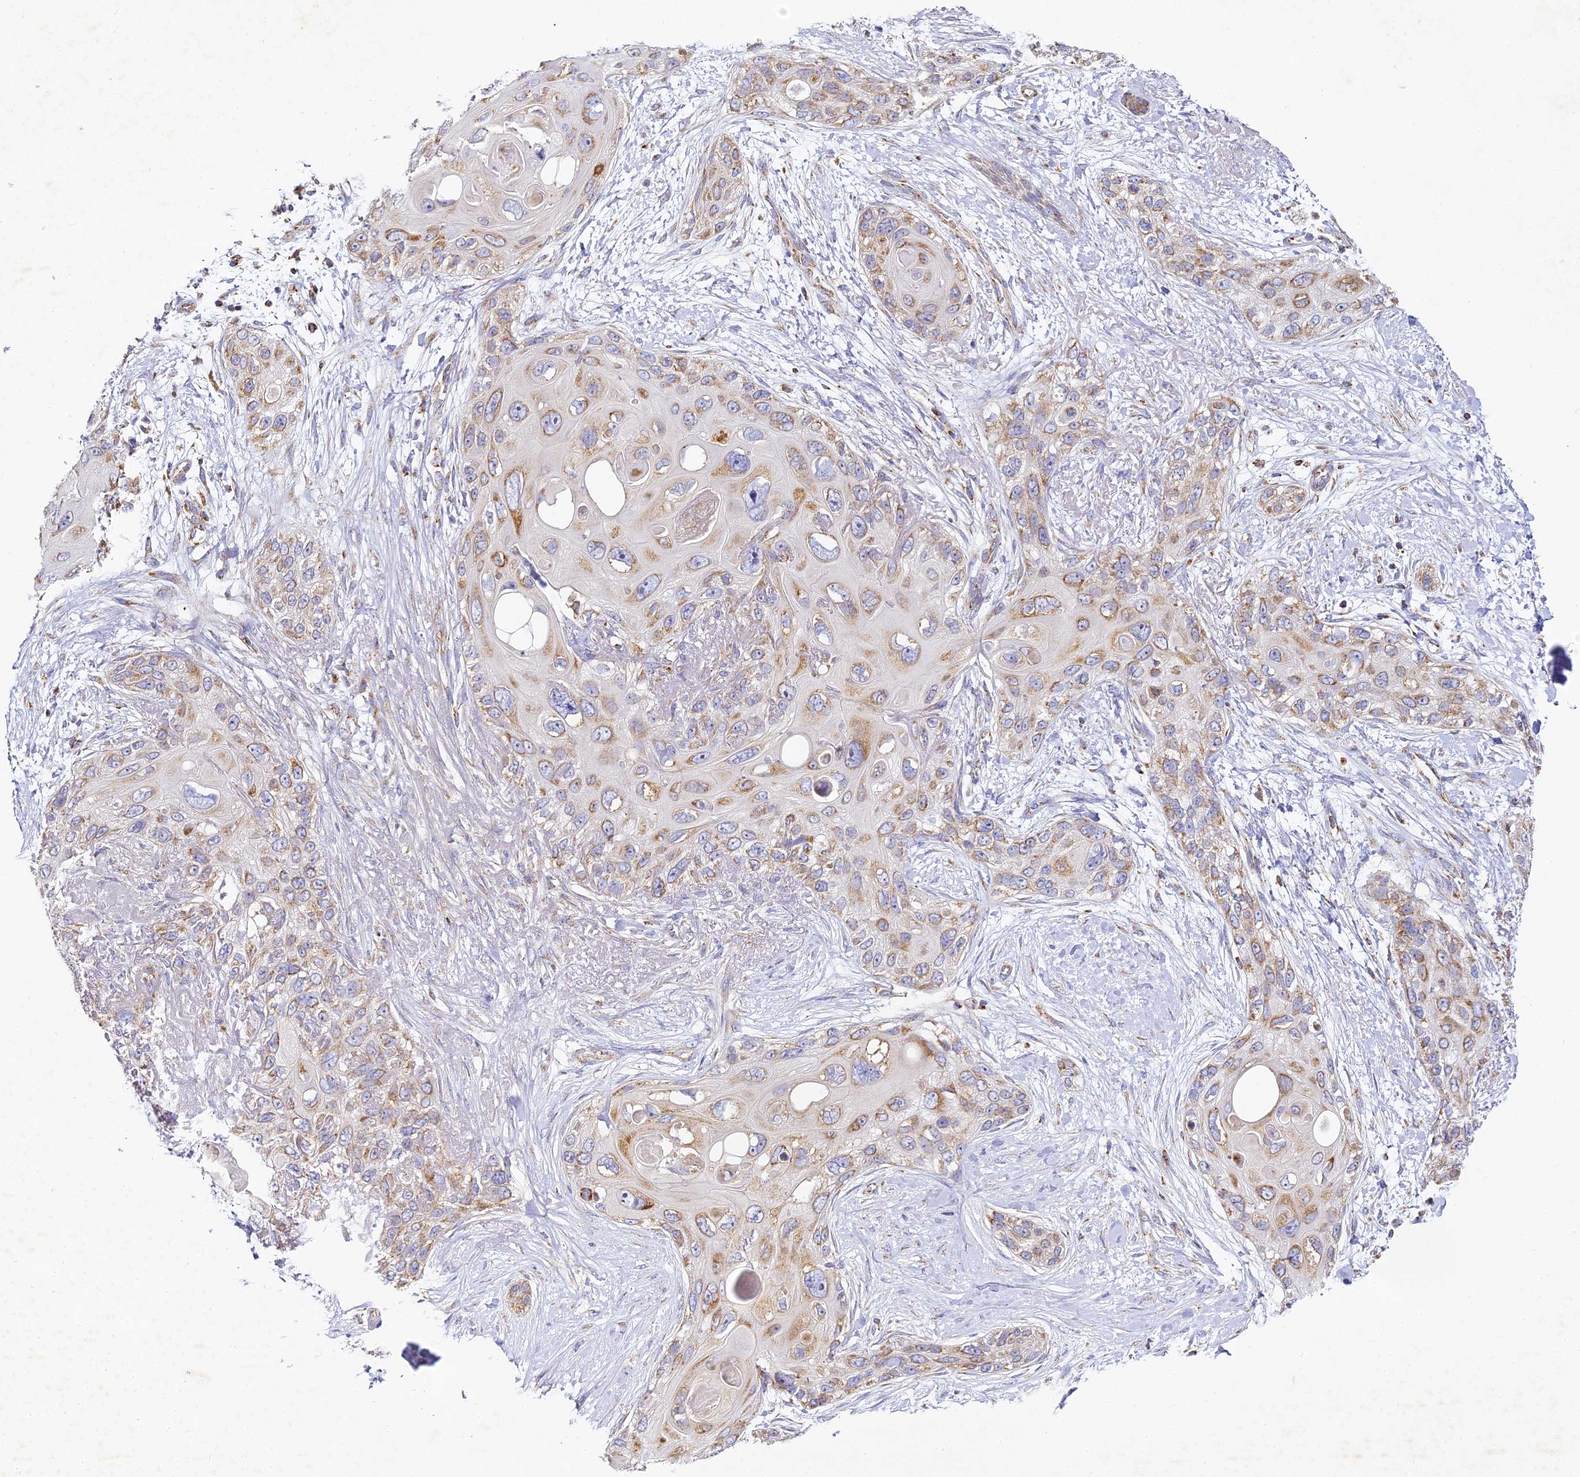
{"staining": {"intensity": "moderate", "quantity": ">75%", "location": "cytoplasmic/membranous"}, "tissue": "skin cancer", "cell_type": "Tumor cells", "image_type": "cancer", "snomed": [{"axis": "morphology", "description": "Normal tissue, NOS"}, {"axis": "morphology", "description": "Squamous cell carcinoma, NOS"}, {"axis": "topography", "description": "Skin"}], "caption": "Skin cancer stained with IHC displays moderate cytoplasmic/membranous expression in about >75% of tumor cells.", "gene": "DONSON", "patient": {"sex": "male", "age": 72}}